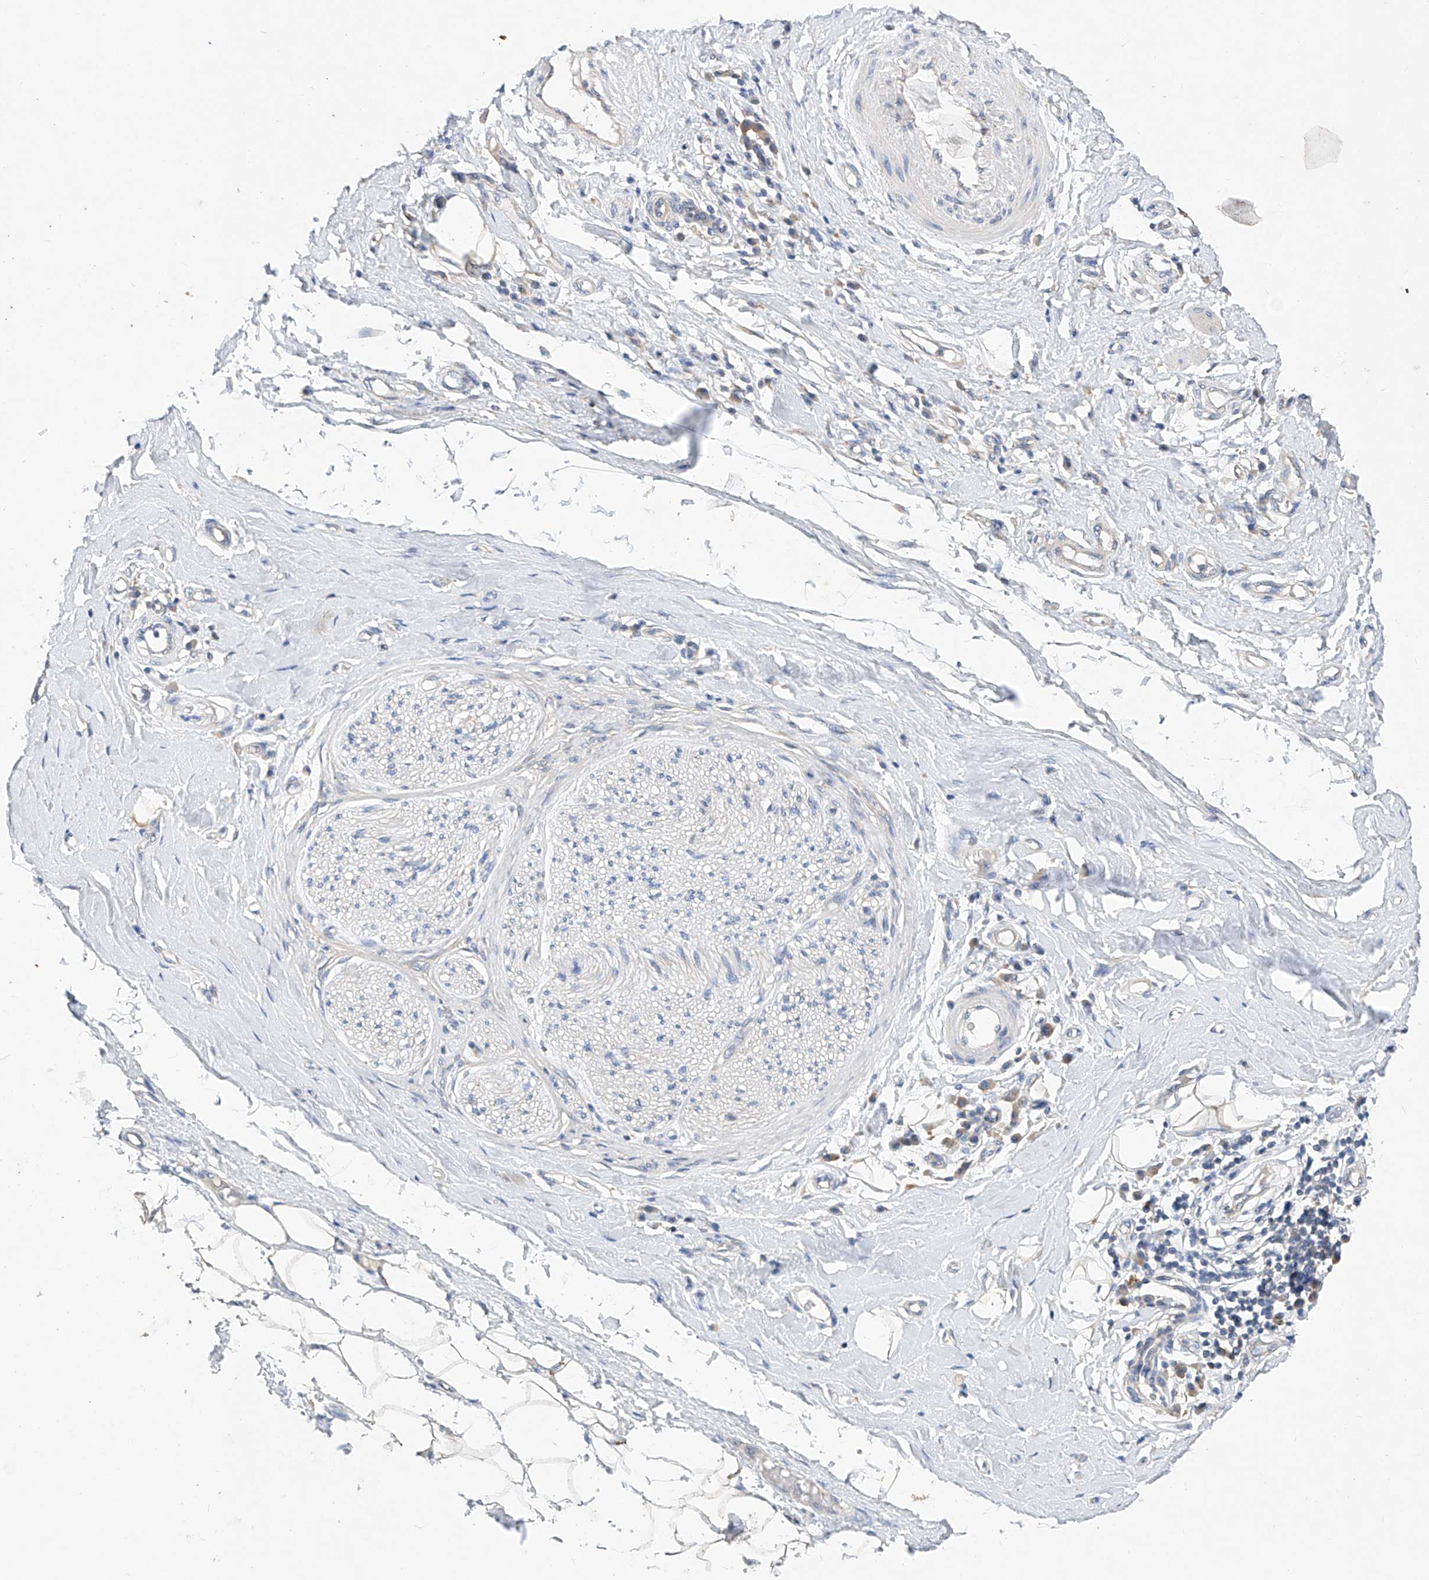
{"staining": {"intensity": "weak", "quantity": "25%-75%", "location": "cytoplasmic/membranous"}, "tissue": "adipose tissue", "cell_type": "Adipocytes", "image_type": "normal", "snomed": [{"axis": "morphology", "description": "Normal tissue, NOS"}, {"axis": "morphology", "description": "Adenocarcinoma, NOS"}, {"axis": "topography", "description": "Esophagus"}, {"axis": "topography", "description": "Stomach, upper"}, {"axis": "topography", "description": "Peripheral nerve tissue"}], "caption": "An image showing weak cytoplasmic/membranous staining in about 25%-75% of adipocytes in normal adipose tissue, as visualized by brown immunohistochemical staining.", "gene": "AMD1", "patient": {"sex": "male", "age": 62}}